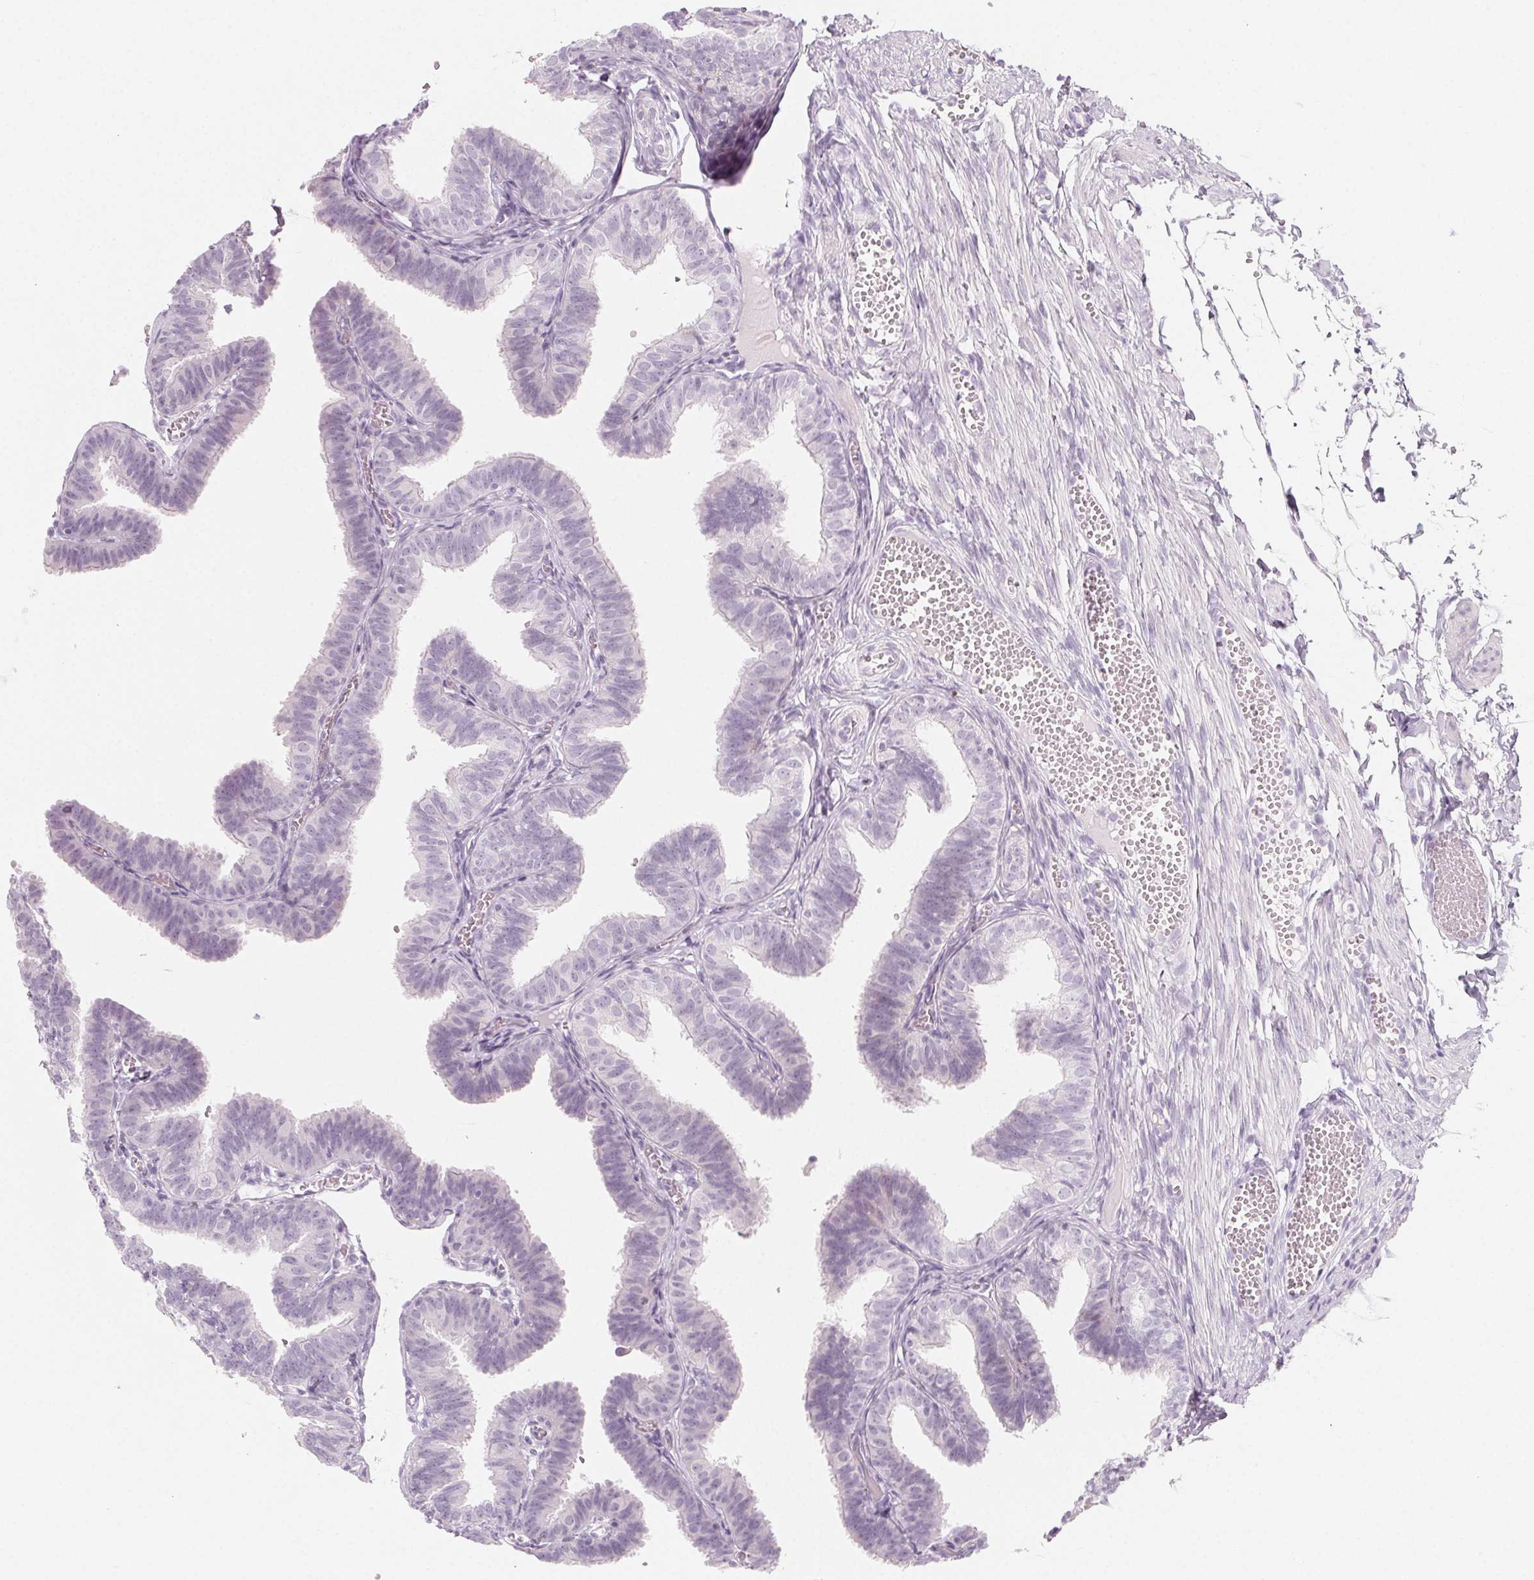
{"staining": {"intensity": "negative", "quantity": "none", "location": "none"}, "tissue": "fallopian tube", "cell_type": "Glandular cells", "image_type": "normal", "snomed": [{"axis": "morphology", "description": "Normal tissue, NOS"}, {"axis": "topography", "description": "Fallopian tube"}], "caption": "Unremarkable fallopian tube was stained to show a protein in brown. There is no significant expression in glandular cells.", "gene": "SH3GL2", "patient": {"sex": "female", "age": 25}}